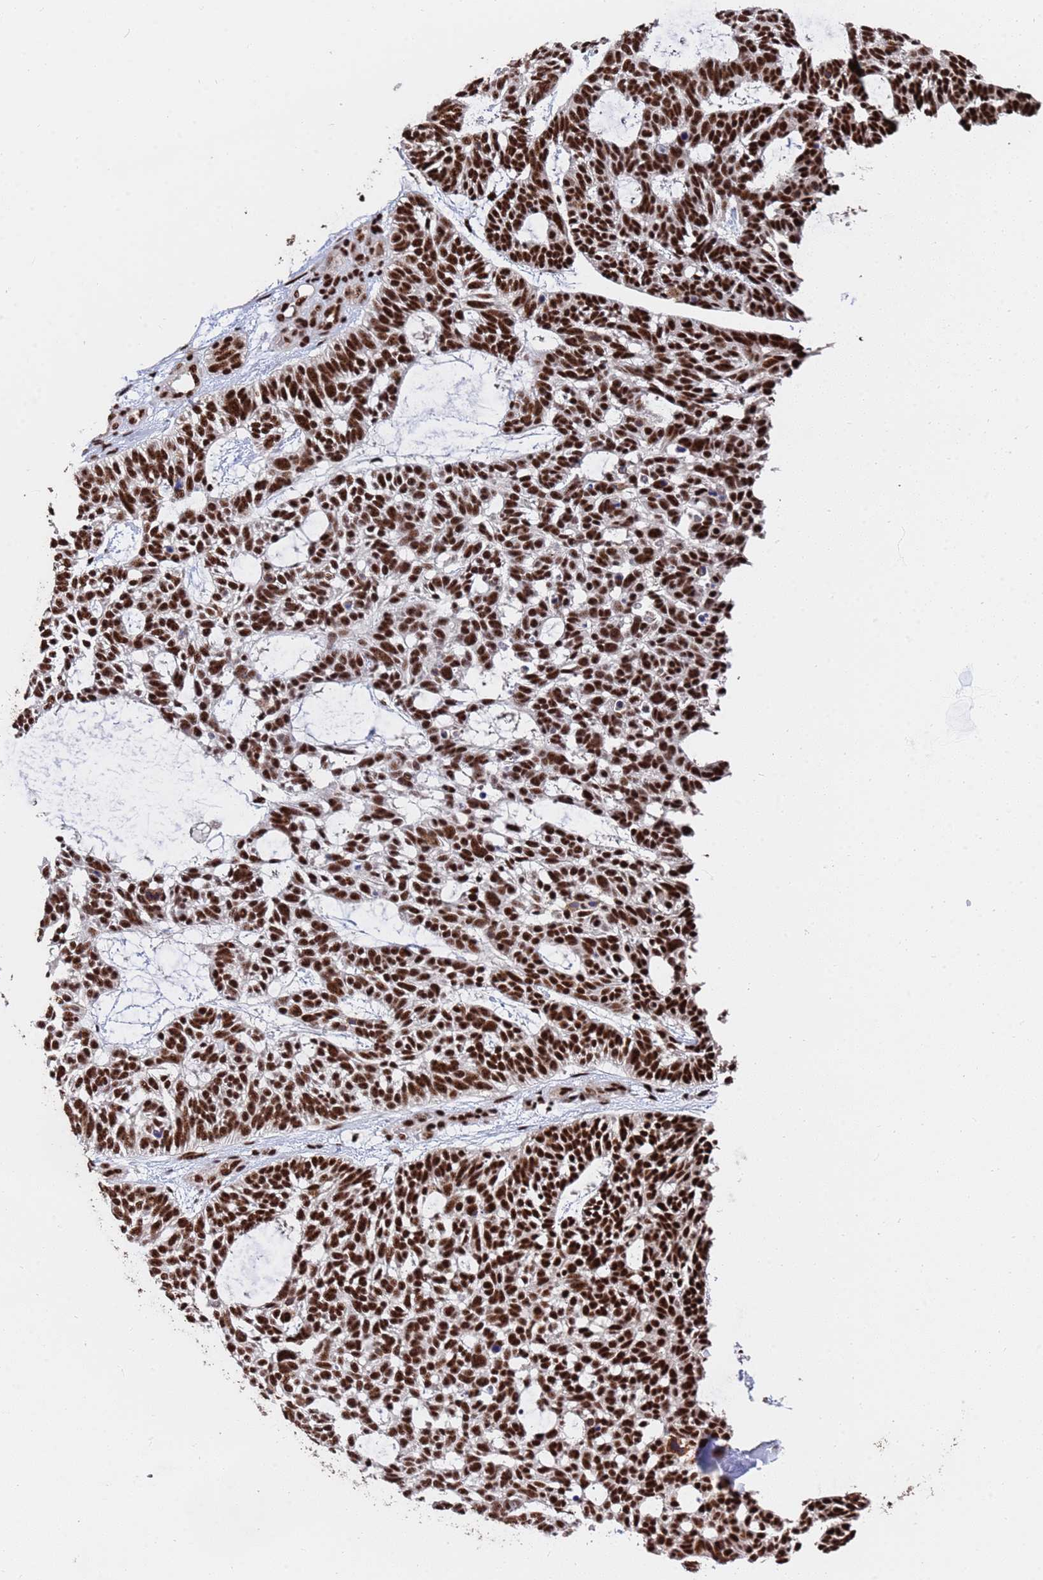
{"staining": {"intensity": "strong", "quantity": ">75%", "location": "nuclear"}, "tissue": "skin cancer", "cell_type": "Tumor cells", "image_type": "cancer", "snomed": [{"axis": "morphology", "description": "Basal cell carcinoma"}, {"axis": "topography", "description": "Skin"}], "caption": "Strong nuclear protein positivity is present in approximately >75% of tumor cells in basal cell carcinoma (skin). (DAB = brown stain, brightfield microscopy at high magnification).", "gene": "SF3B2", "patient": {"sex": "male", "age": 88}}